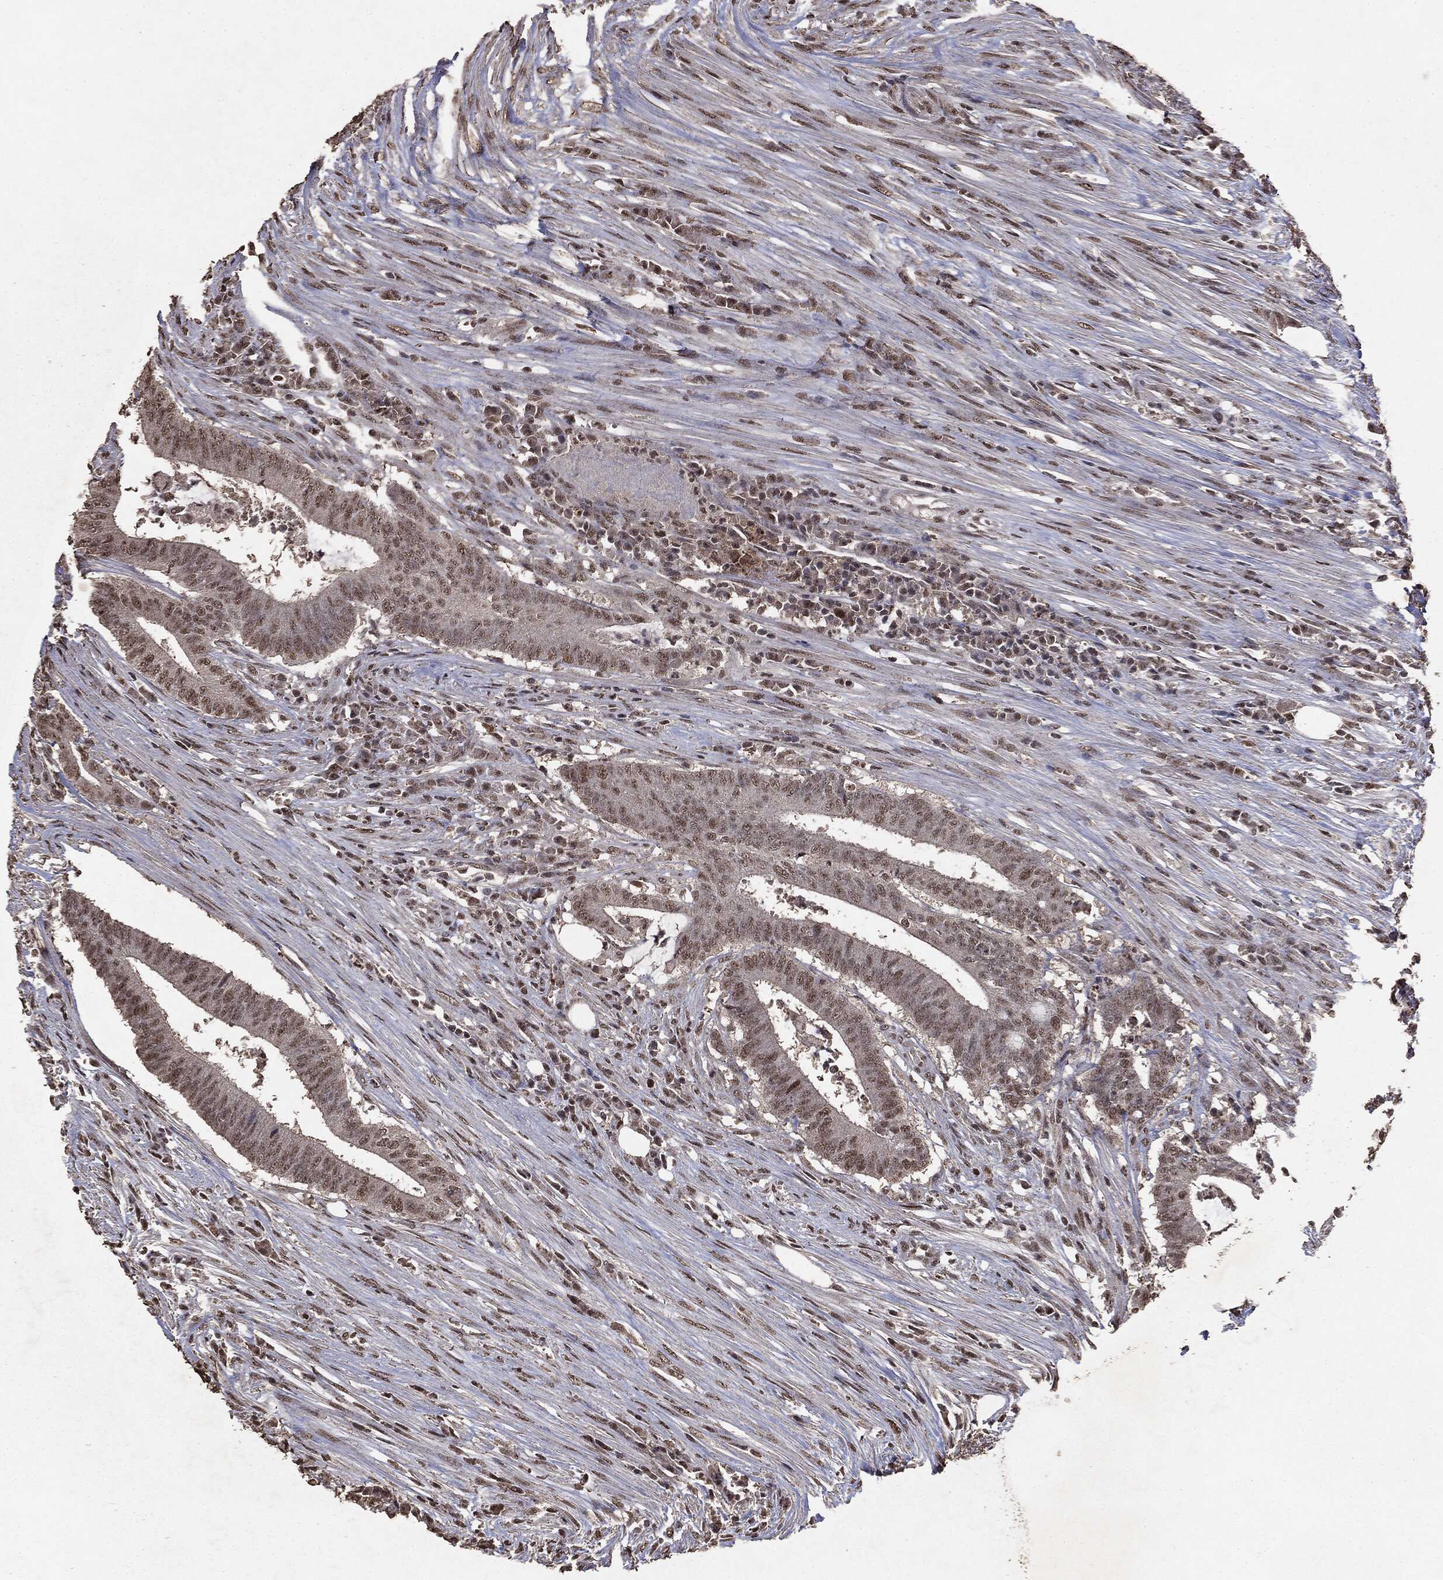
{"staining": {"intensity": "weak", "quantity": "25%-75%", "location": "nuclear"}, "tissue": "colorectal cancer", "cell_type": "Tumor cells", "image_type": "cancer", "snomed": [{"axis": "morphology", "description": "Adenocarcinoma, NOS"}, {"axis": "topography", "description": "Colon"}], "caption": "Weak nuclear protein expression is present in approximately 25%-75% of tumor cells in colorectal cancer (adenocarcinoma).", "gene": "RAD18", "patient": {"sex": "female", "age": 43}}